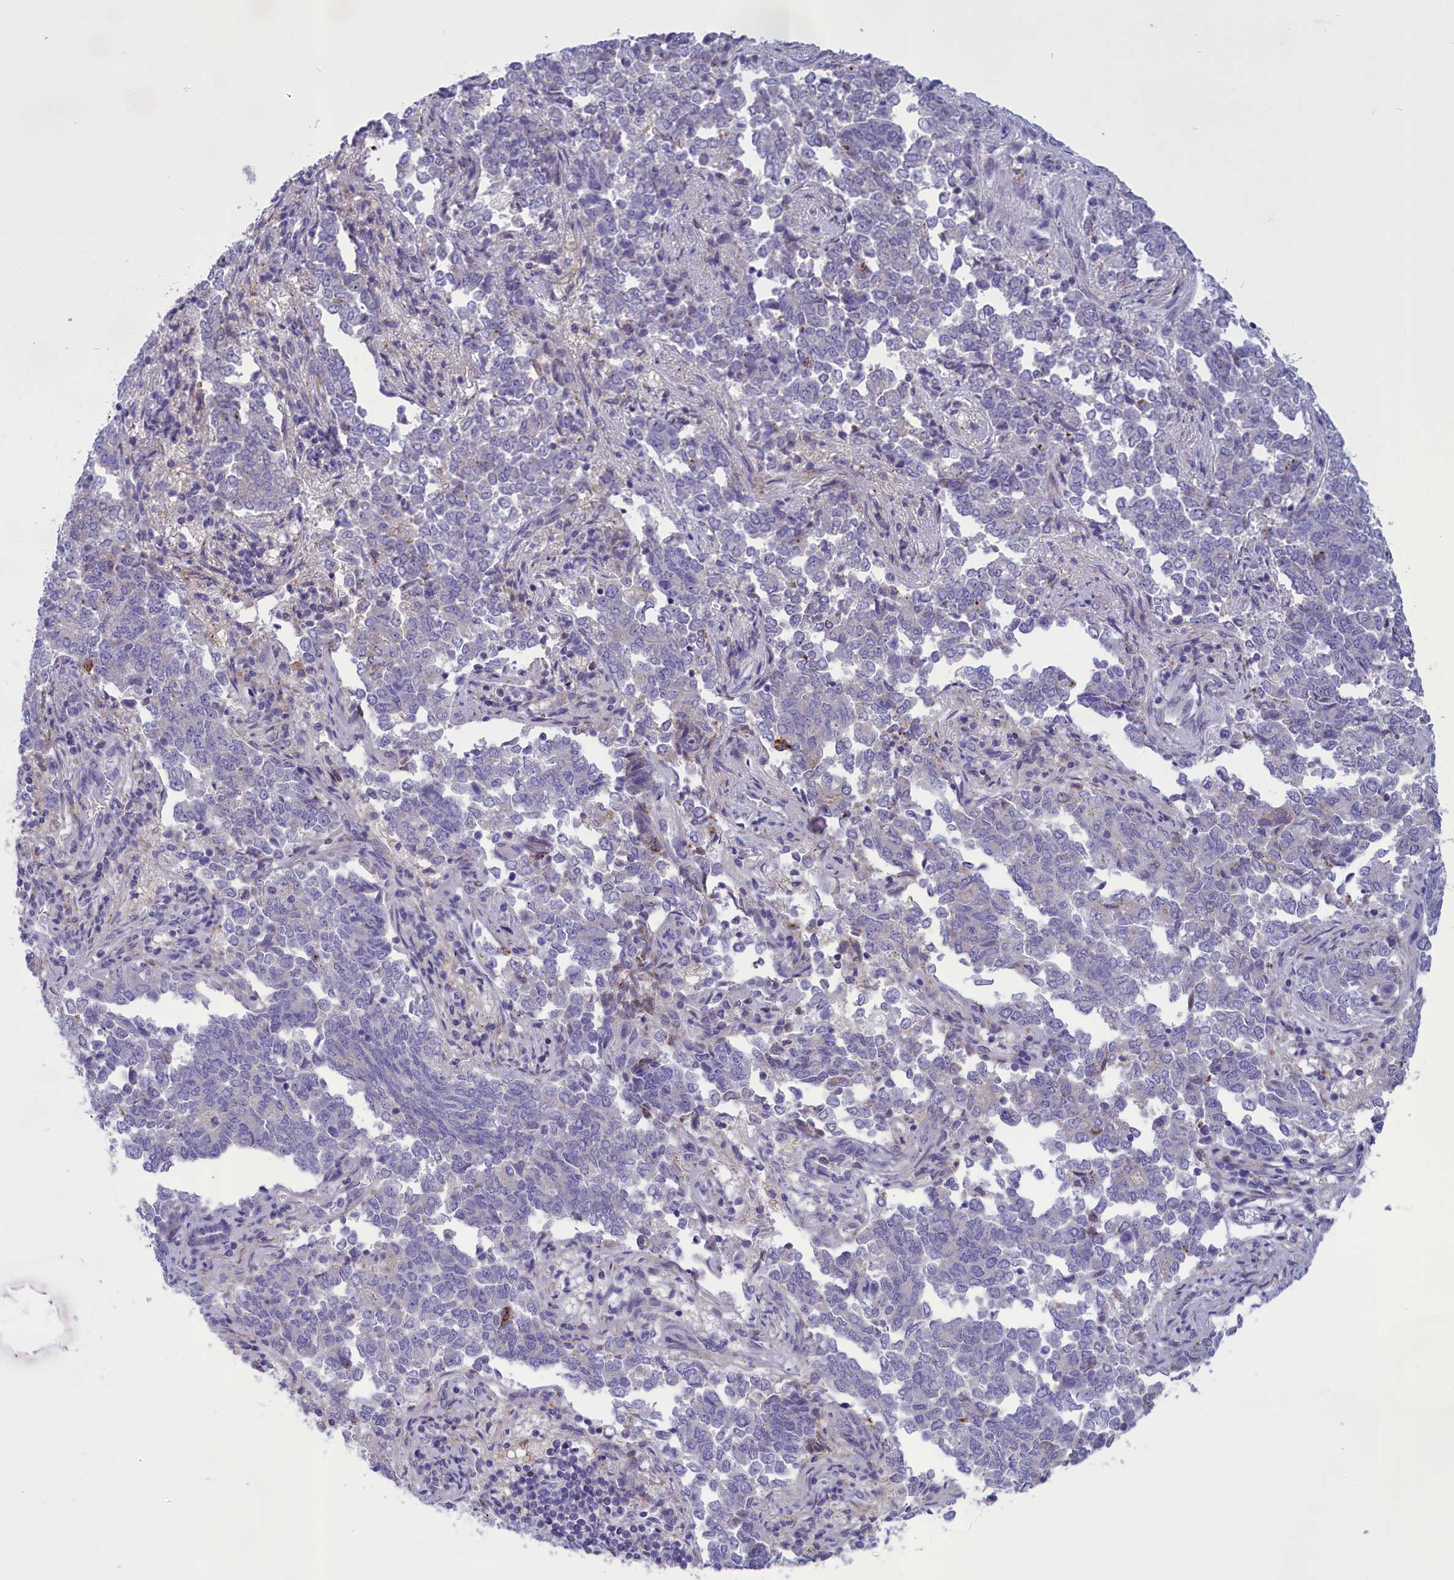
{"staining": {"intensity": "negative", "quantity": "none", "location": "none"}, "tissue": "endometrial cancer", "cell_type": "Tumor cells", "image_type": "cancer", "snomed": [{"axis": "morphology", "description": "Adenocarcinoma, NOS"}, {"axis": "topography", "description": "Endometrium"}], "caption": "There is no significant staining in tumor cells of endometrial adenocarcinoma.", "gene": "CORO2A", "patient": {"sex": "female", "age": 80}}